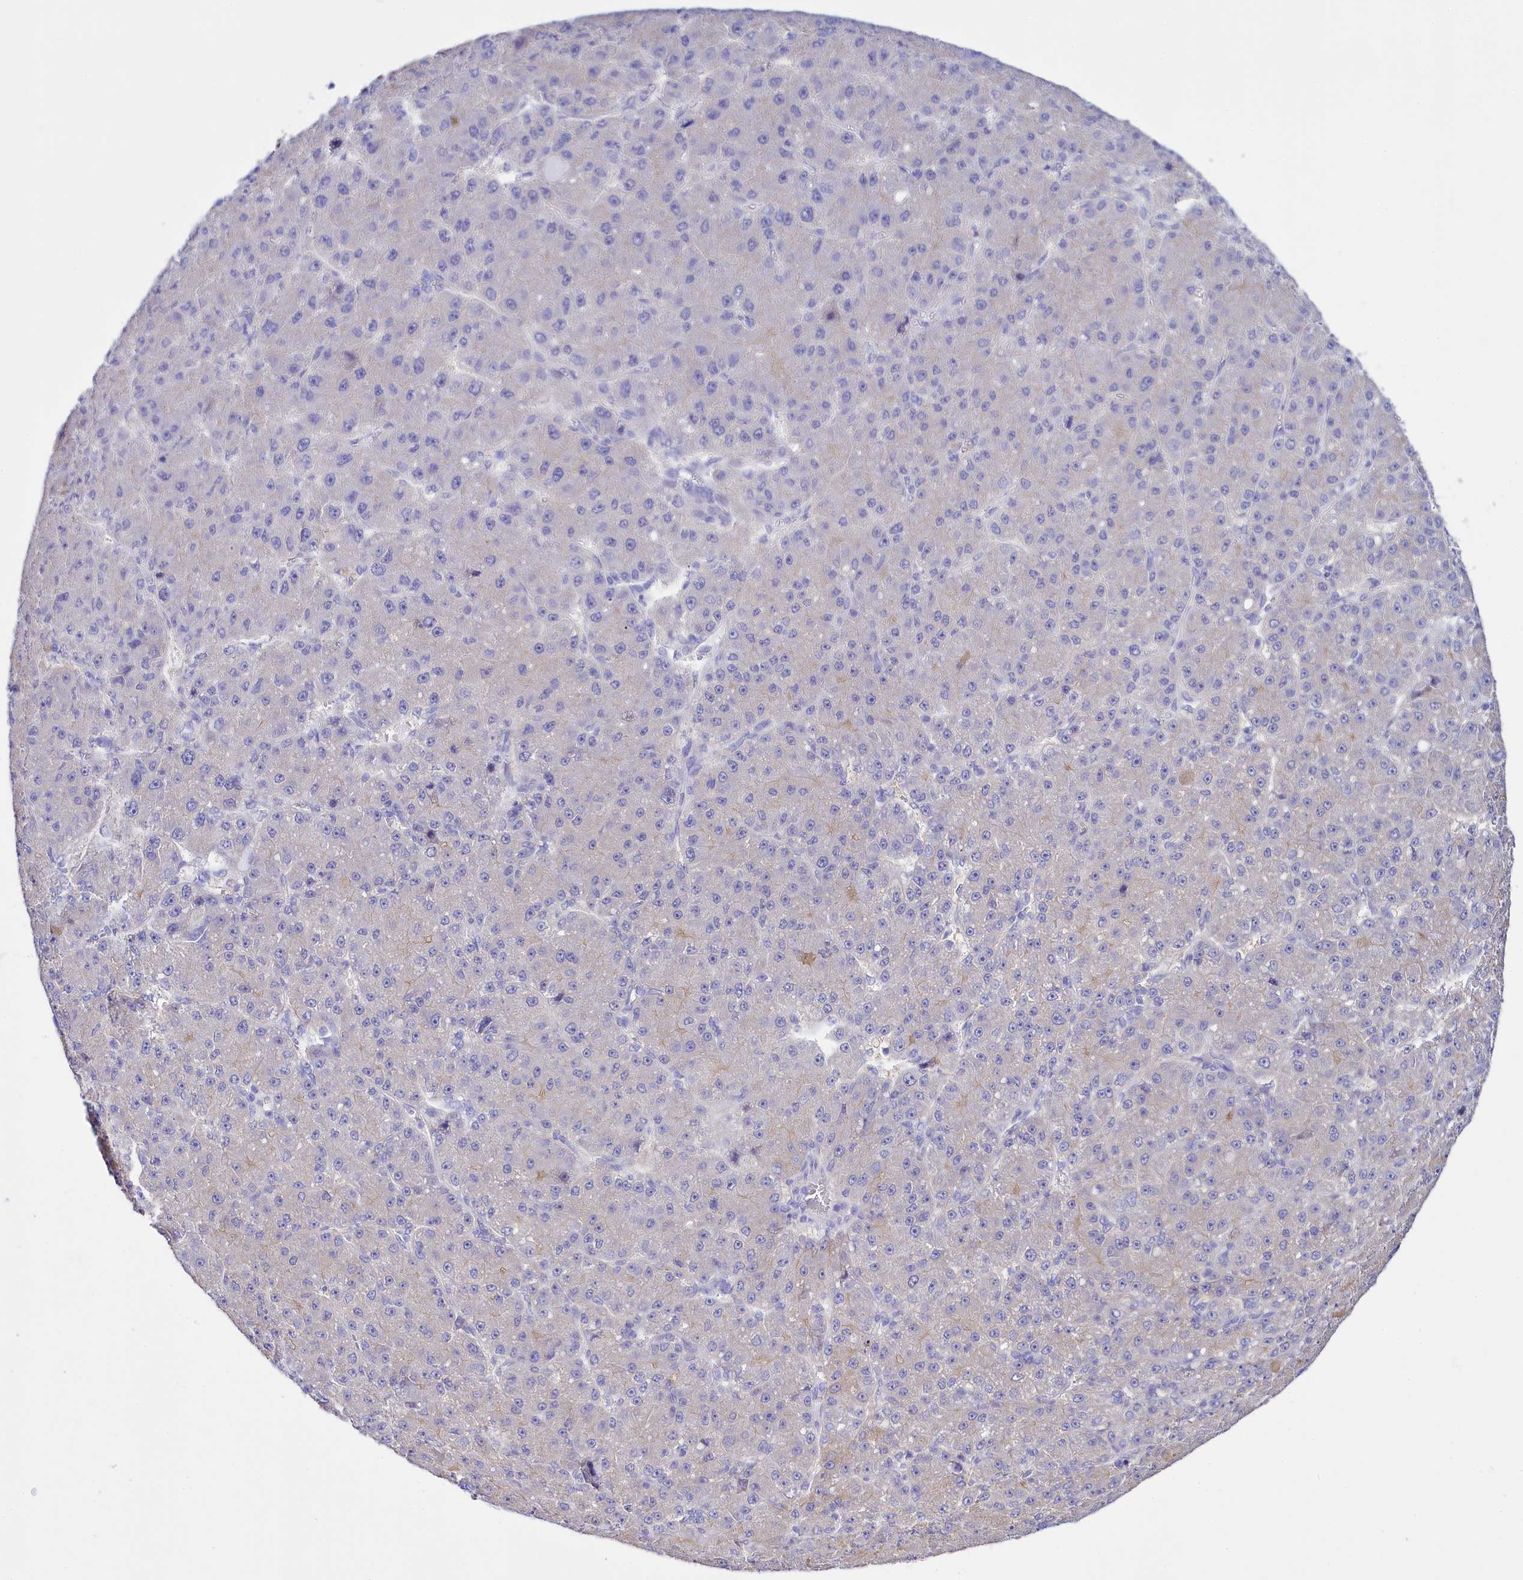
{"staining": {"intensity": "negative", "quantity": "none", "location": "none"}, "tissue": "liver cancer", "cell_type": "Tumor cells", "image_type": "cancer", "snomed": [{"axis": "morphology", "description": "Carcinoma, Hepatocellular, NOS"}, {"axis": "topography", "description": "Liver"}], "caption": "High power microscopy image of an immunohistochemistry (IHC) photomicrograph of liver hepatocellular carcinoma, revealing no significant positivity in tumor cells.", "gene": "FAAP20", "patient": {"sex": "male", "age": 67}}